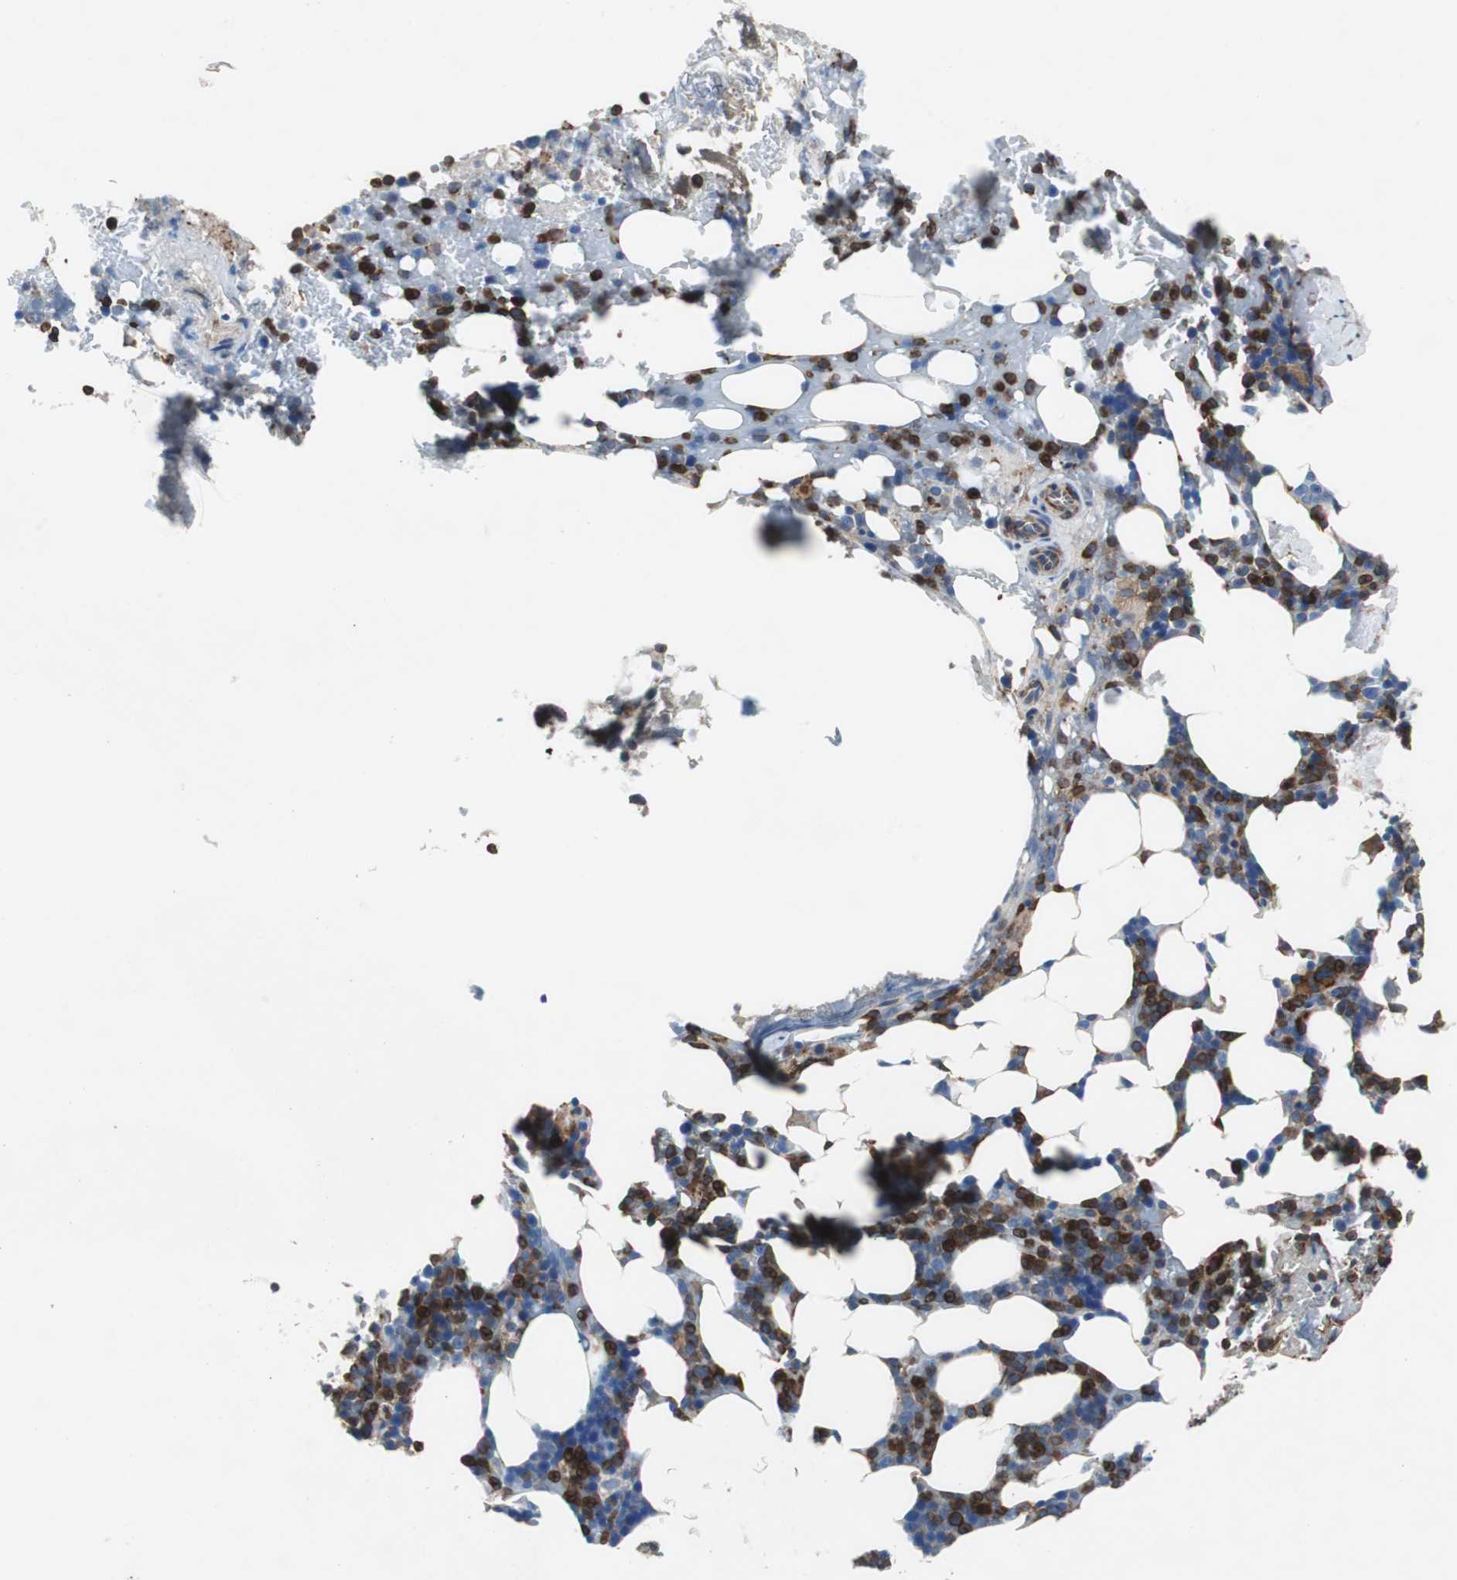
{"staining": {"intensity": "moderate", "quantity": "<25%", "location": "cytoplasmic/membranous"}, "tissue": "bone marrow", "cell_type": "Hematopoietic cells", "image_type": "normal", "snomed": [{"axis": "morphology", "description": "Normal tissue, NOS"}, {"axis": "topography", "description": "Bone marrow"}], "caption": "Protein analysis of unremarkable bone marrow reveals moderate cytoplasmic/membranous staining in approximately <25% of hematopoietic cells. (Stains: DAB in brown, nuclei in blue, Microscopy: brightfield microscopy at high magnification).", "gene": "GYS1", "patient": {"sex": "female", "age": 73}}